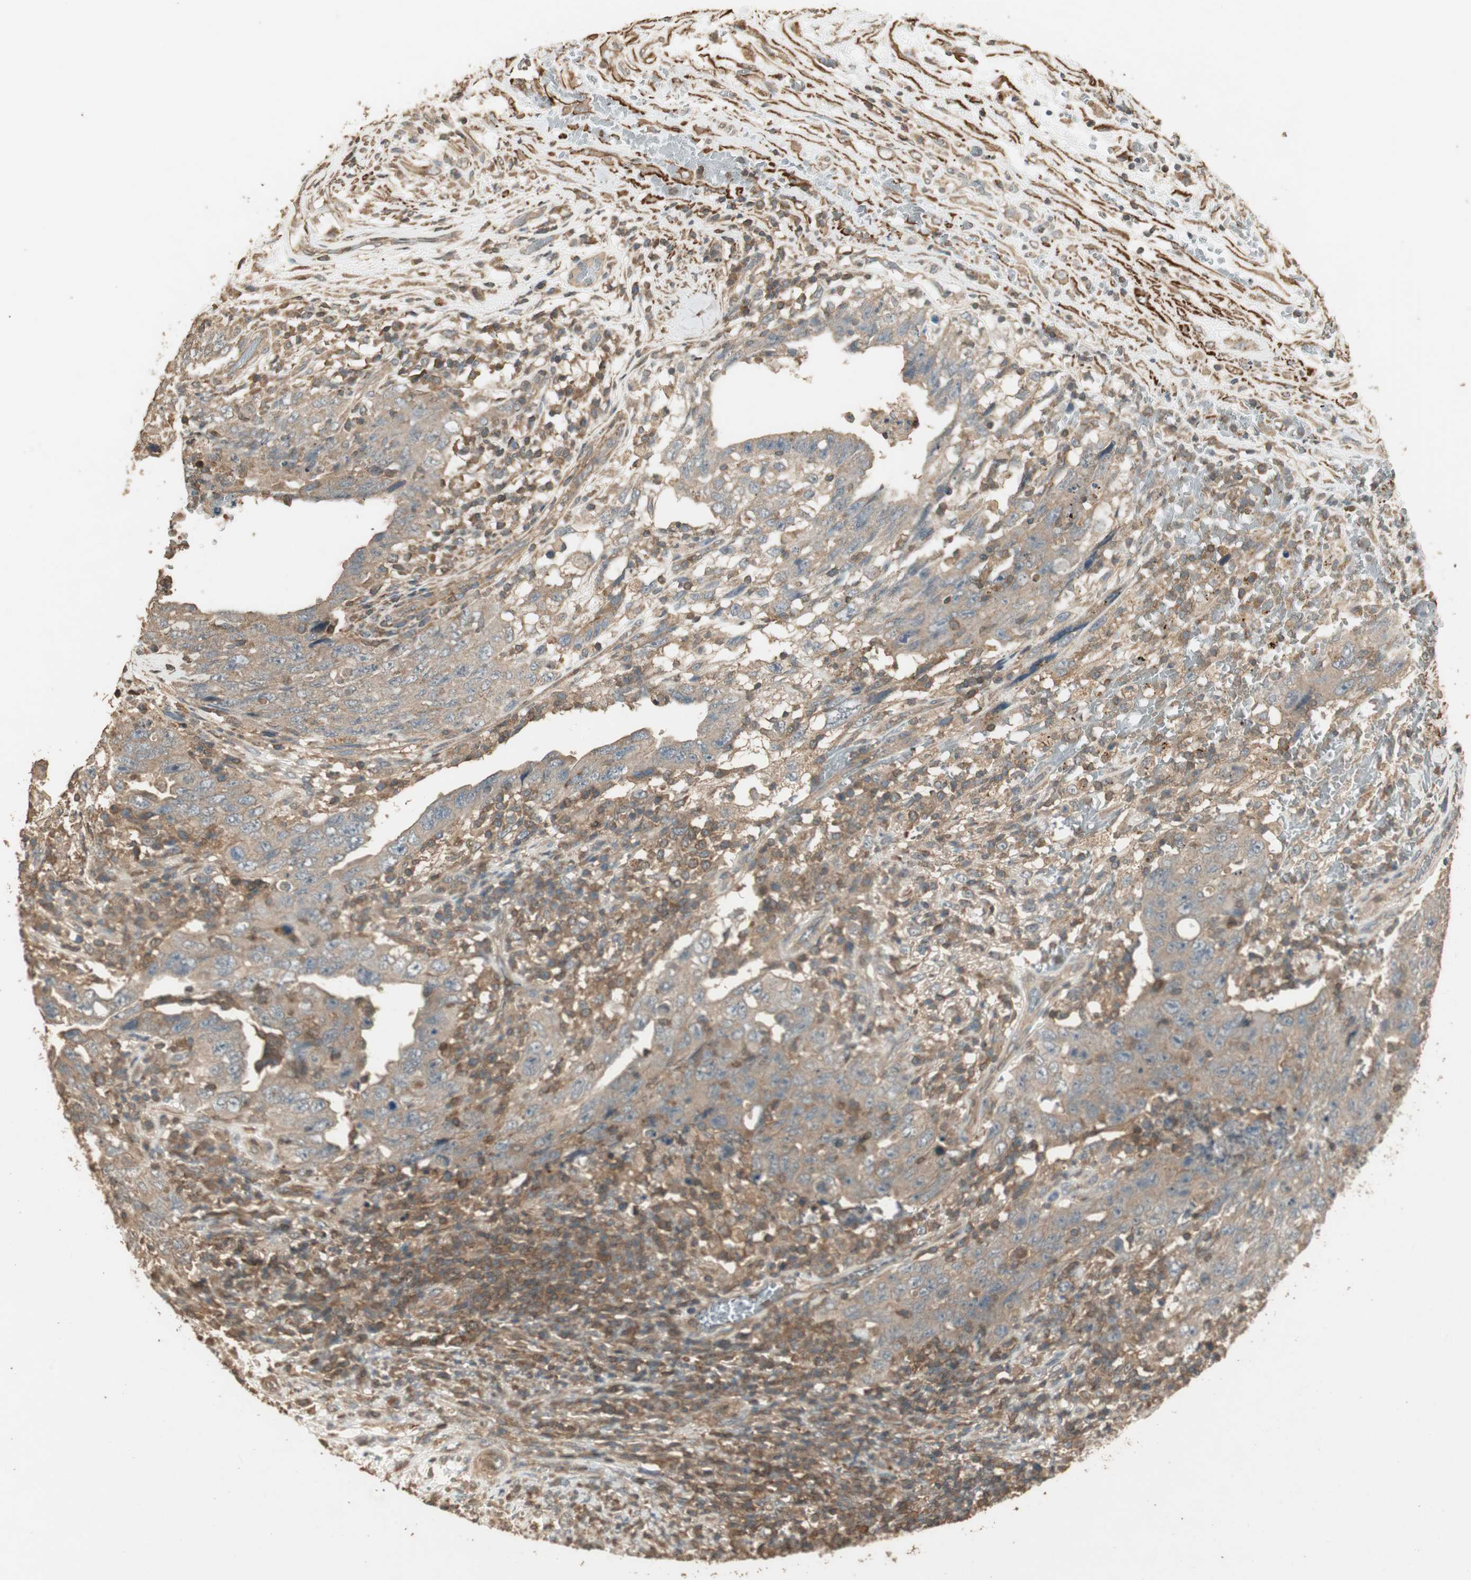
{"staining": {"intensity": "moderate", "quantity": "25%-75%", "location": "cytoplasmic/membranous"}, "tissue": "testis cancer", "cell_type": "Tumor cells", "image_type": "cancer", "snomed": [{"axis": "morphology", "description": "Carcinoma, Embryonal, NOS"}, {"axis": "topography", "description": "Testis"}], "caption": "Embryonal carcinoma (testis) stained with a protein marker demonstrates moderate staining in tumor cells.", "gene": "USP2", "patient": {"sex": "male", "age": 26}}